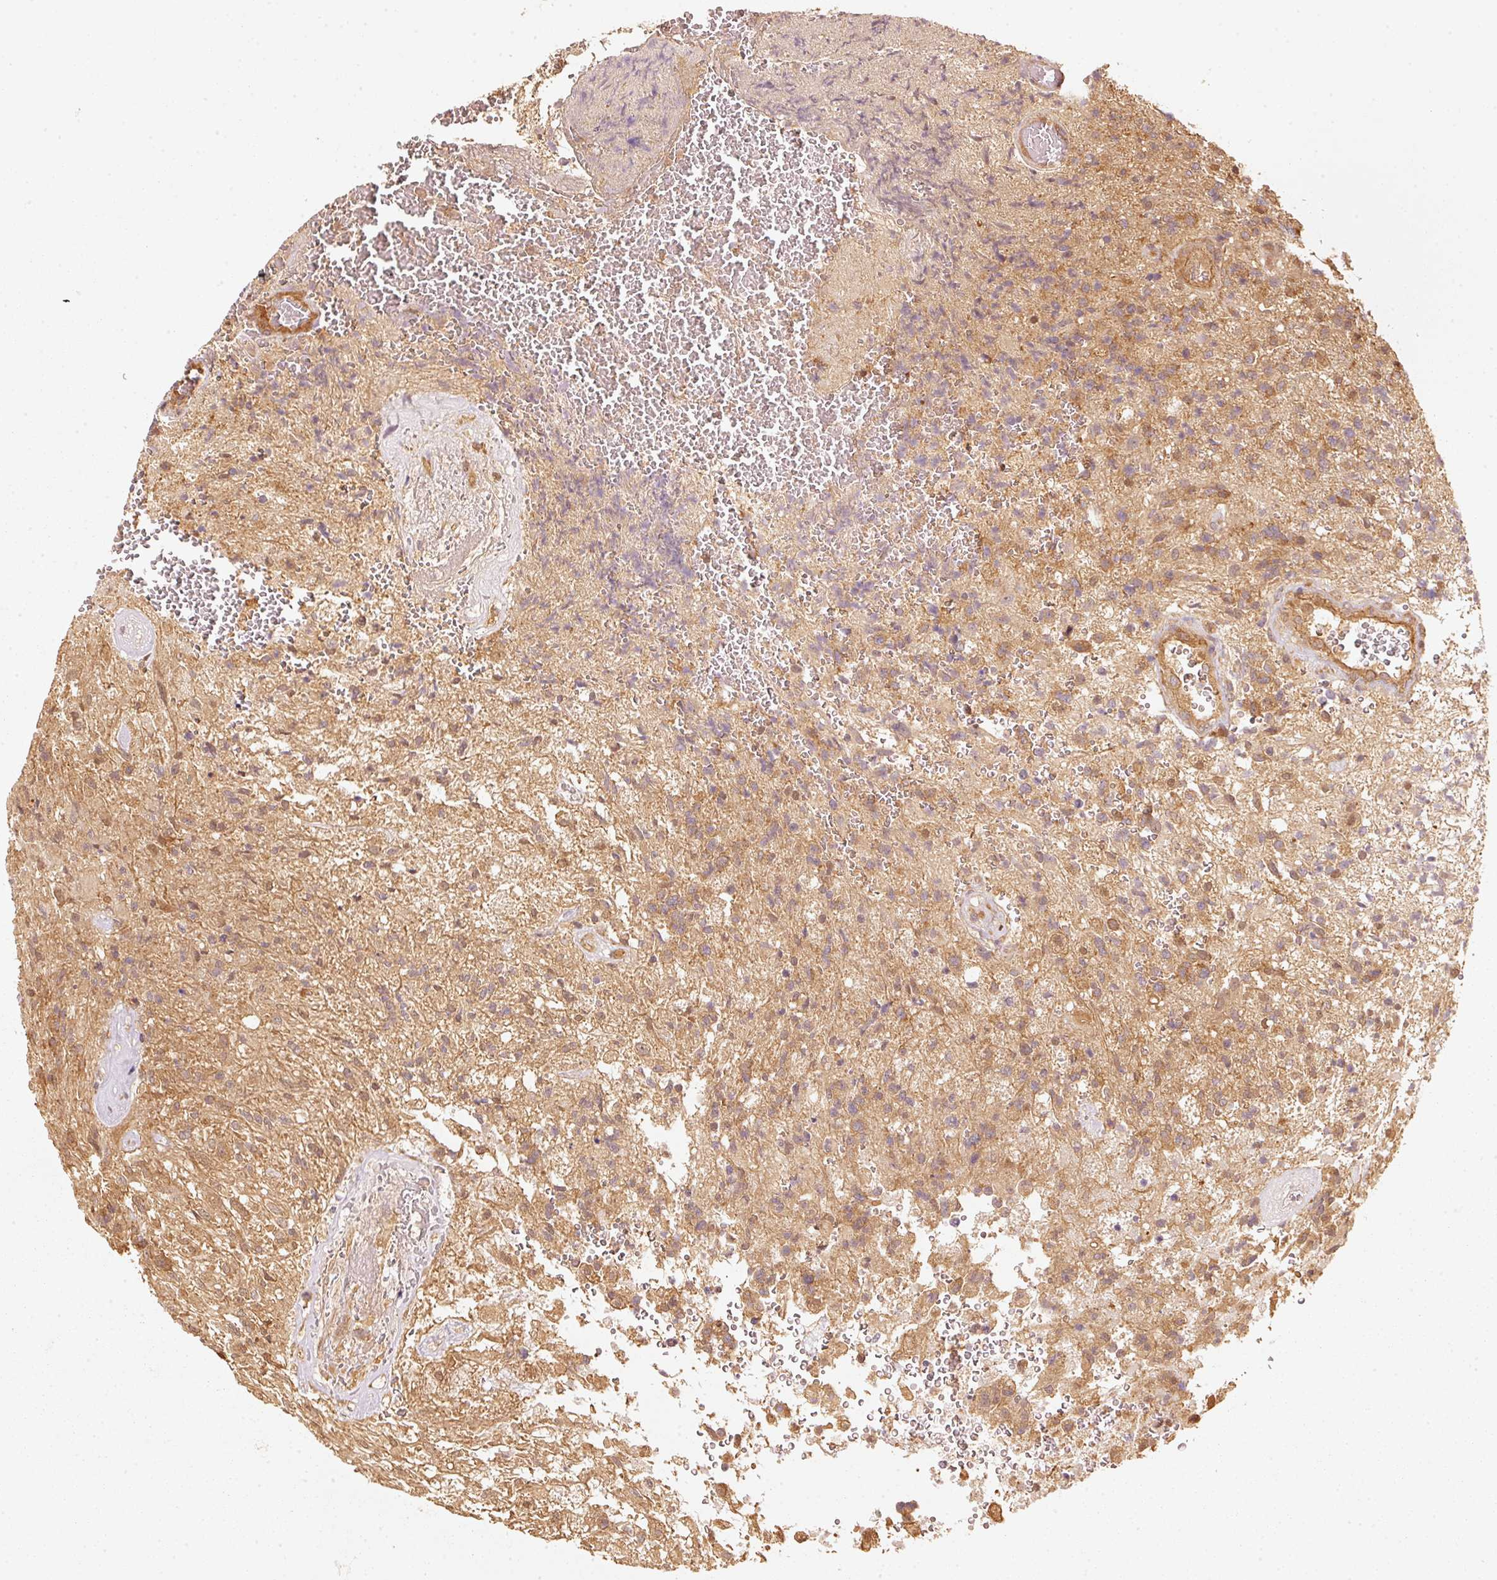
{"staining": {"intensity": "moderate", "quantity": ">75%", "location": "cytoplasmic/membranous"}, "tissue": "glioma", "cell_type": "Tumor cells", "image_type": "cancer", "snomed": [{"axis": "morphology", "description": "Glioma, malignant, High grade"}, {"axis": "topography", "description": "Brain"}], "caption": "Protein staining of glioma tissue reveals moderate cytoplasmic/membranous positivity in approximately >75% of tumor cells.", "gene": "STAU1", "patient": {"sex": "male", "age": 56}}